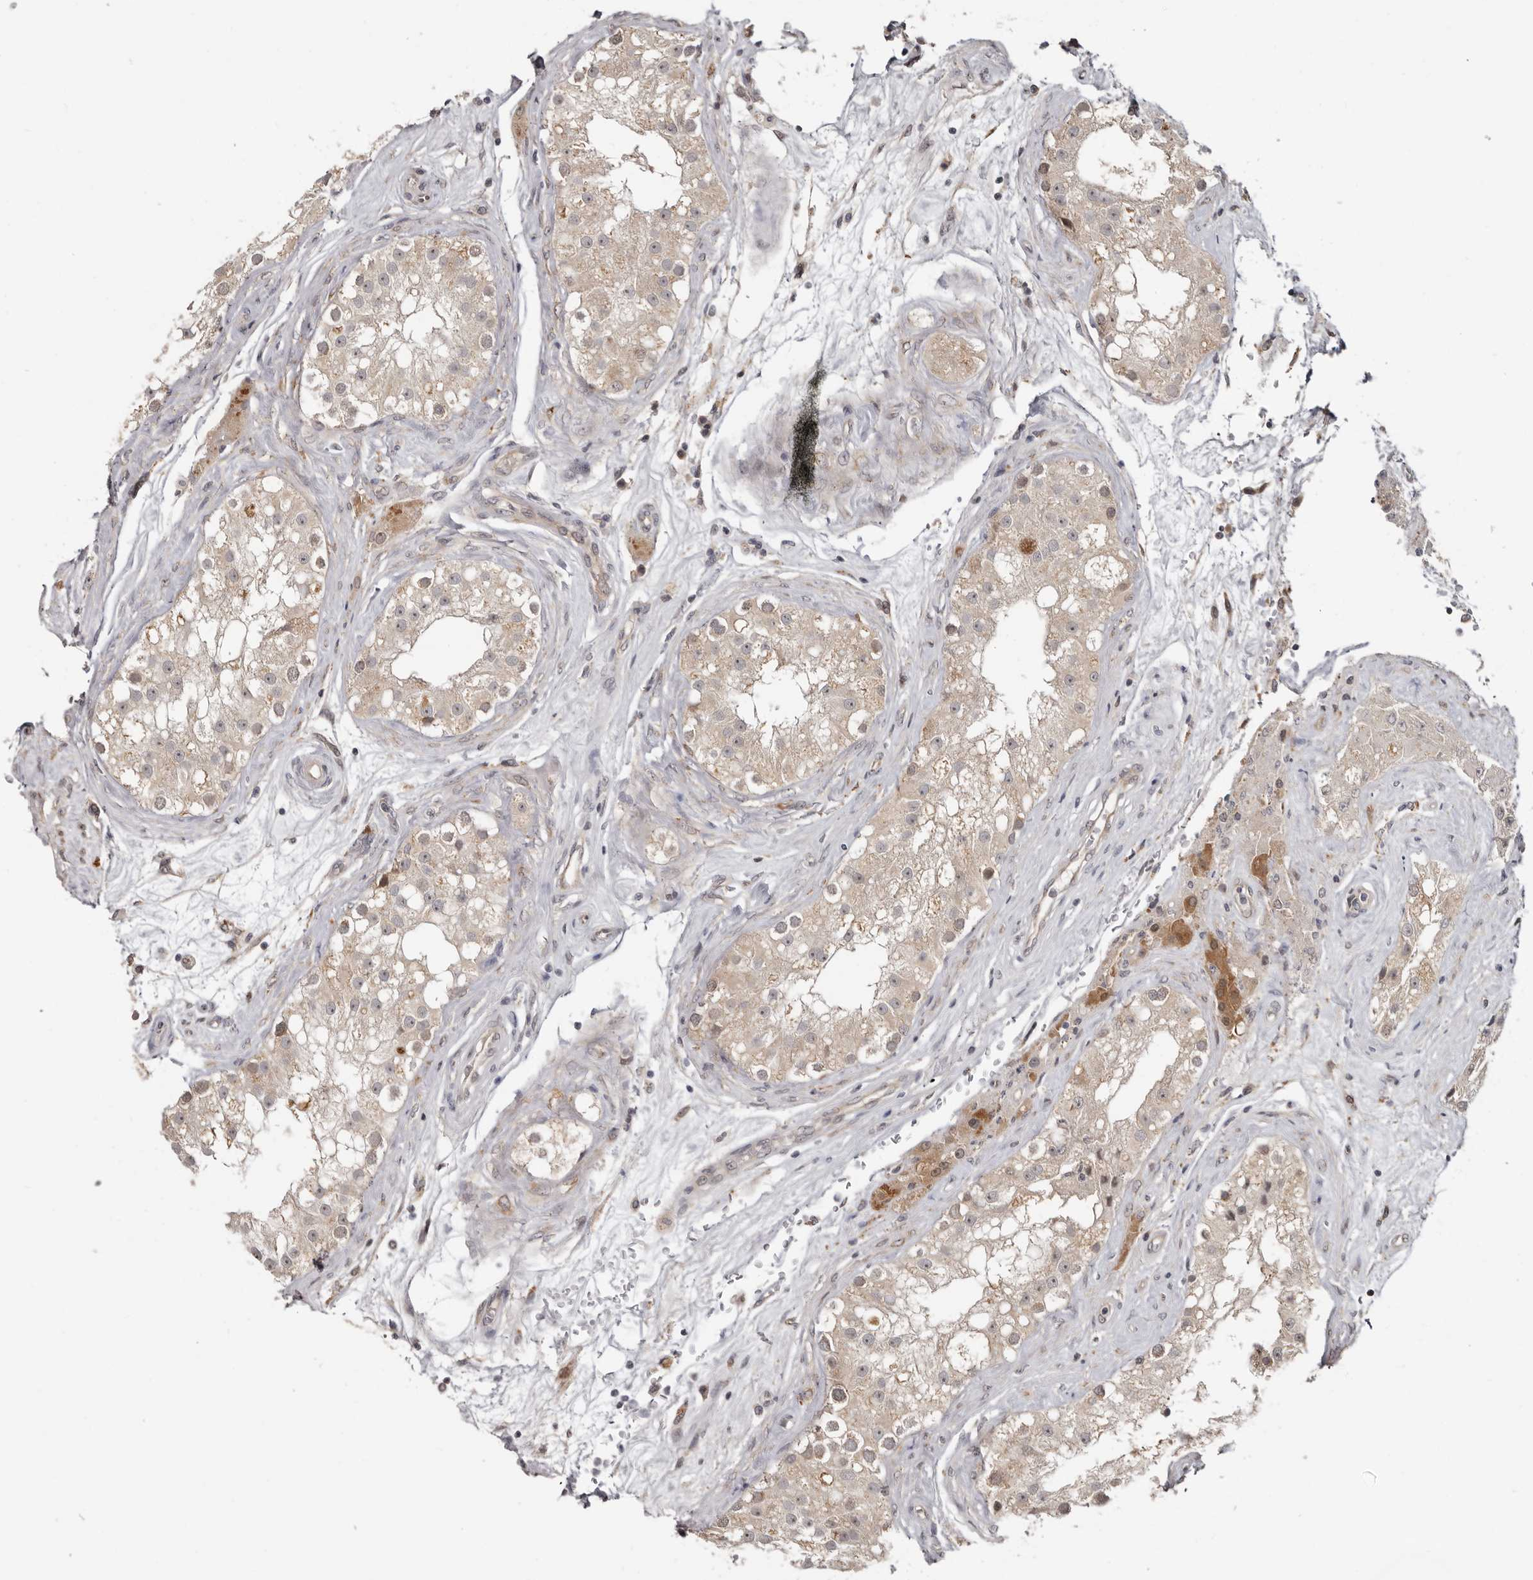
{"staining": {"intensity": "moderate", "quantity": ">75%", "location": "cytoplasmic/membranous,nuclear"}, "tissue": "testis", "cell_type": "Cells in seminiferous ducts", "image_type": "normal", "snomed": [{"axis": "morphology", "description": "Normal tissue, NOS"}, {"axis": "topography", "description": "Testis"}], "caption": "Benign testis was stained to show a protein in brown. There is medium levels of moderate cytoplasmic/membranous,nuclear positivity in approximately >75% of cells in seminiferous ducts. (Stains: DAB (3,3'-diaminobenzidine) in brown, nuclei in blue, Microscopy: brightfield microscopy at high magnification).", "gene": "BAD", "patient": {"sex": "male", "age": 84}}